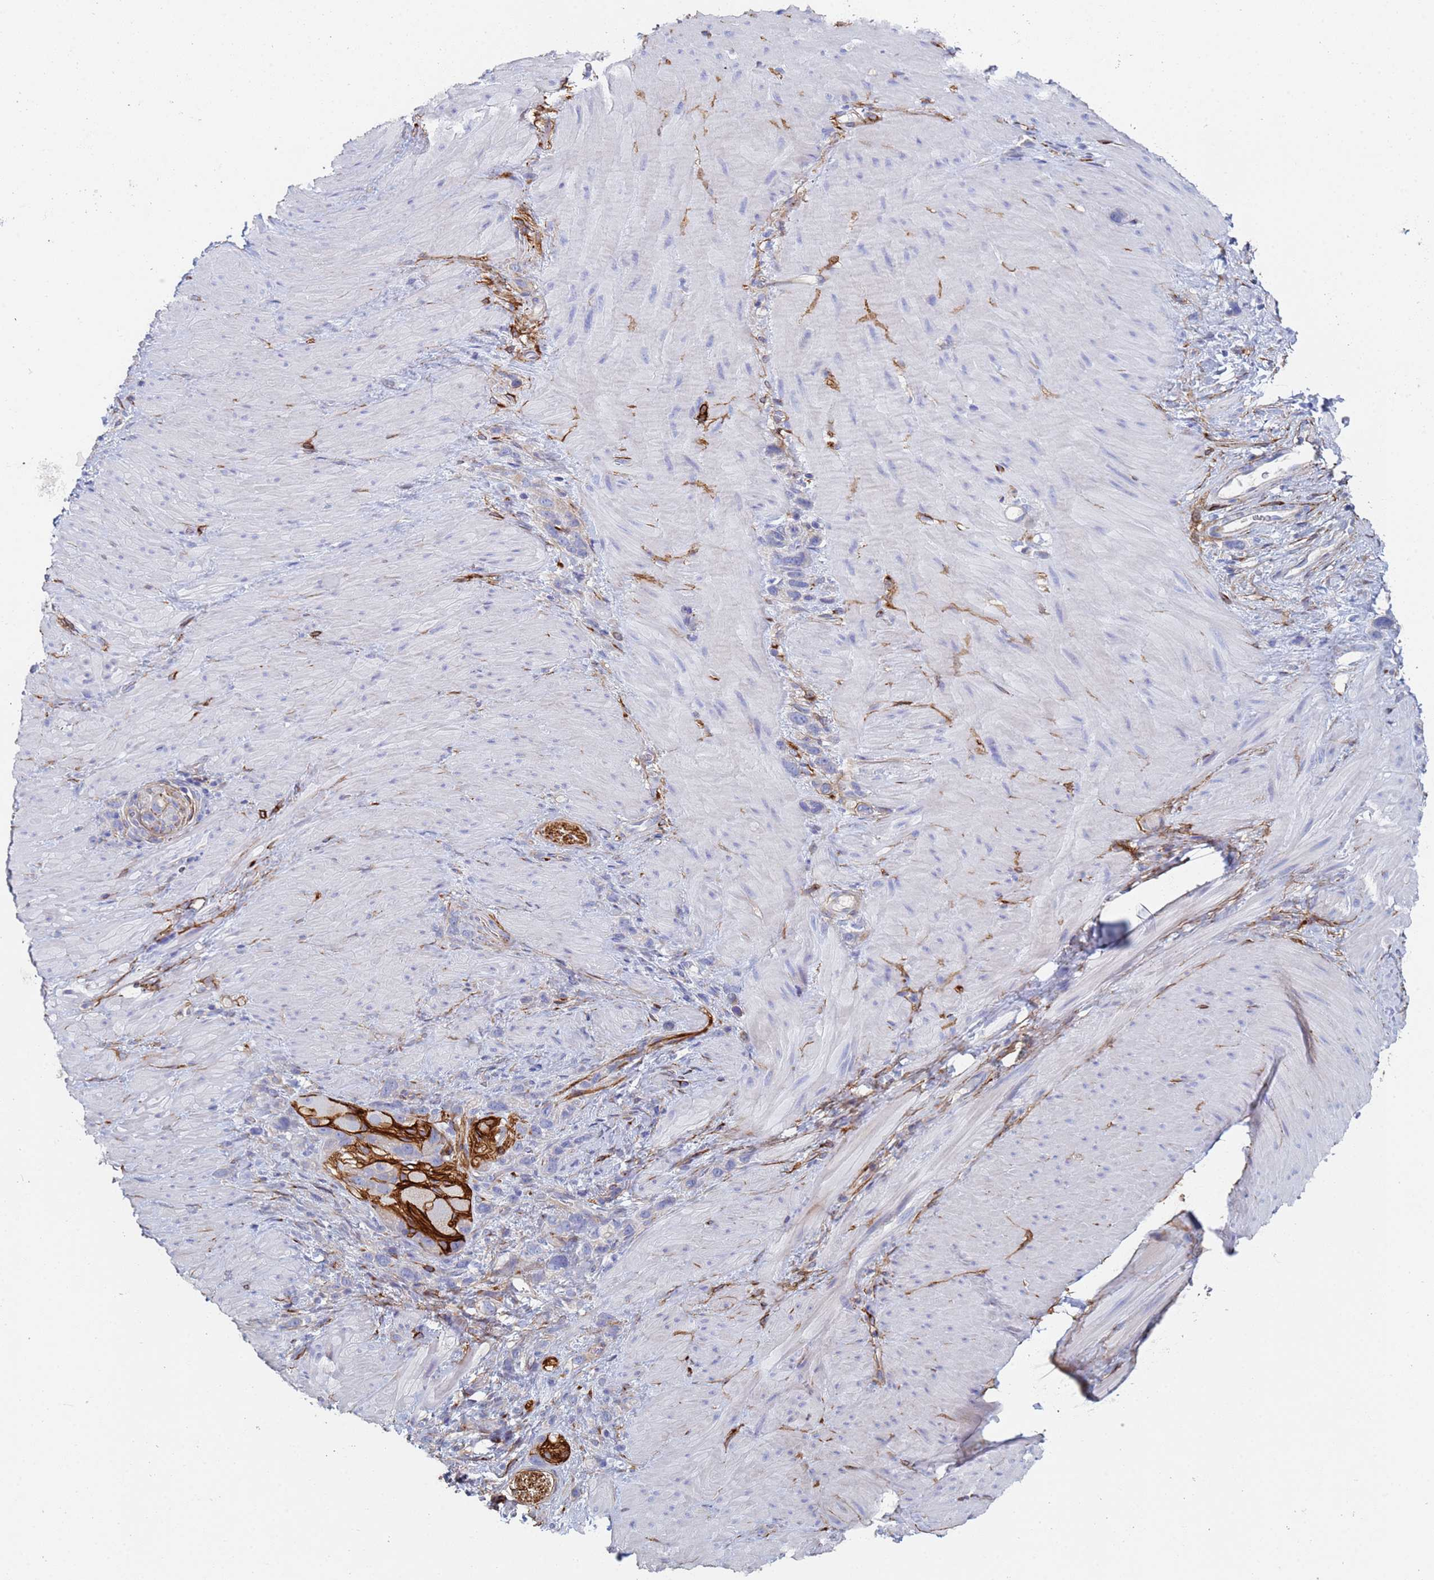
{"staining": {"intensity": "negative", "quantity": "none", "location": "none"}, "tissue": "stomach cancer", "cell_type": "Tumor cells", "image_type": "cancer", "snomed": [{"axis": "morphology", "description": "Adenocarcinoma, NOS"}, {"axis": "topography", "description": "Stomach"}], "caption": "Human stomach adenocarcinoma stained for a protein using IHC exhibits no positivity in tumor cells.", "gene": "ABCA8", "patient": {"sex": "female", "age": 65}}